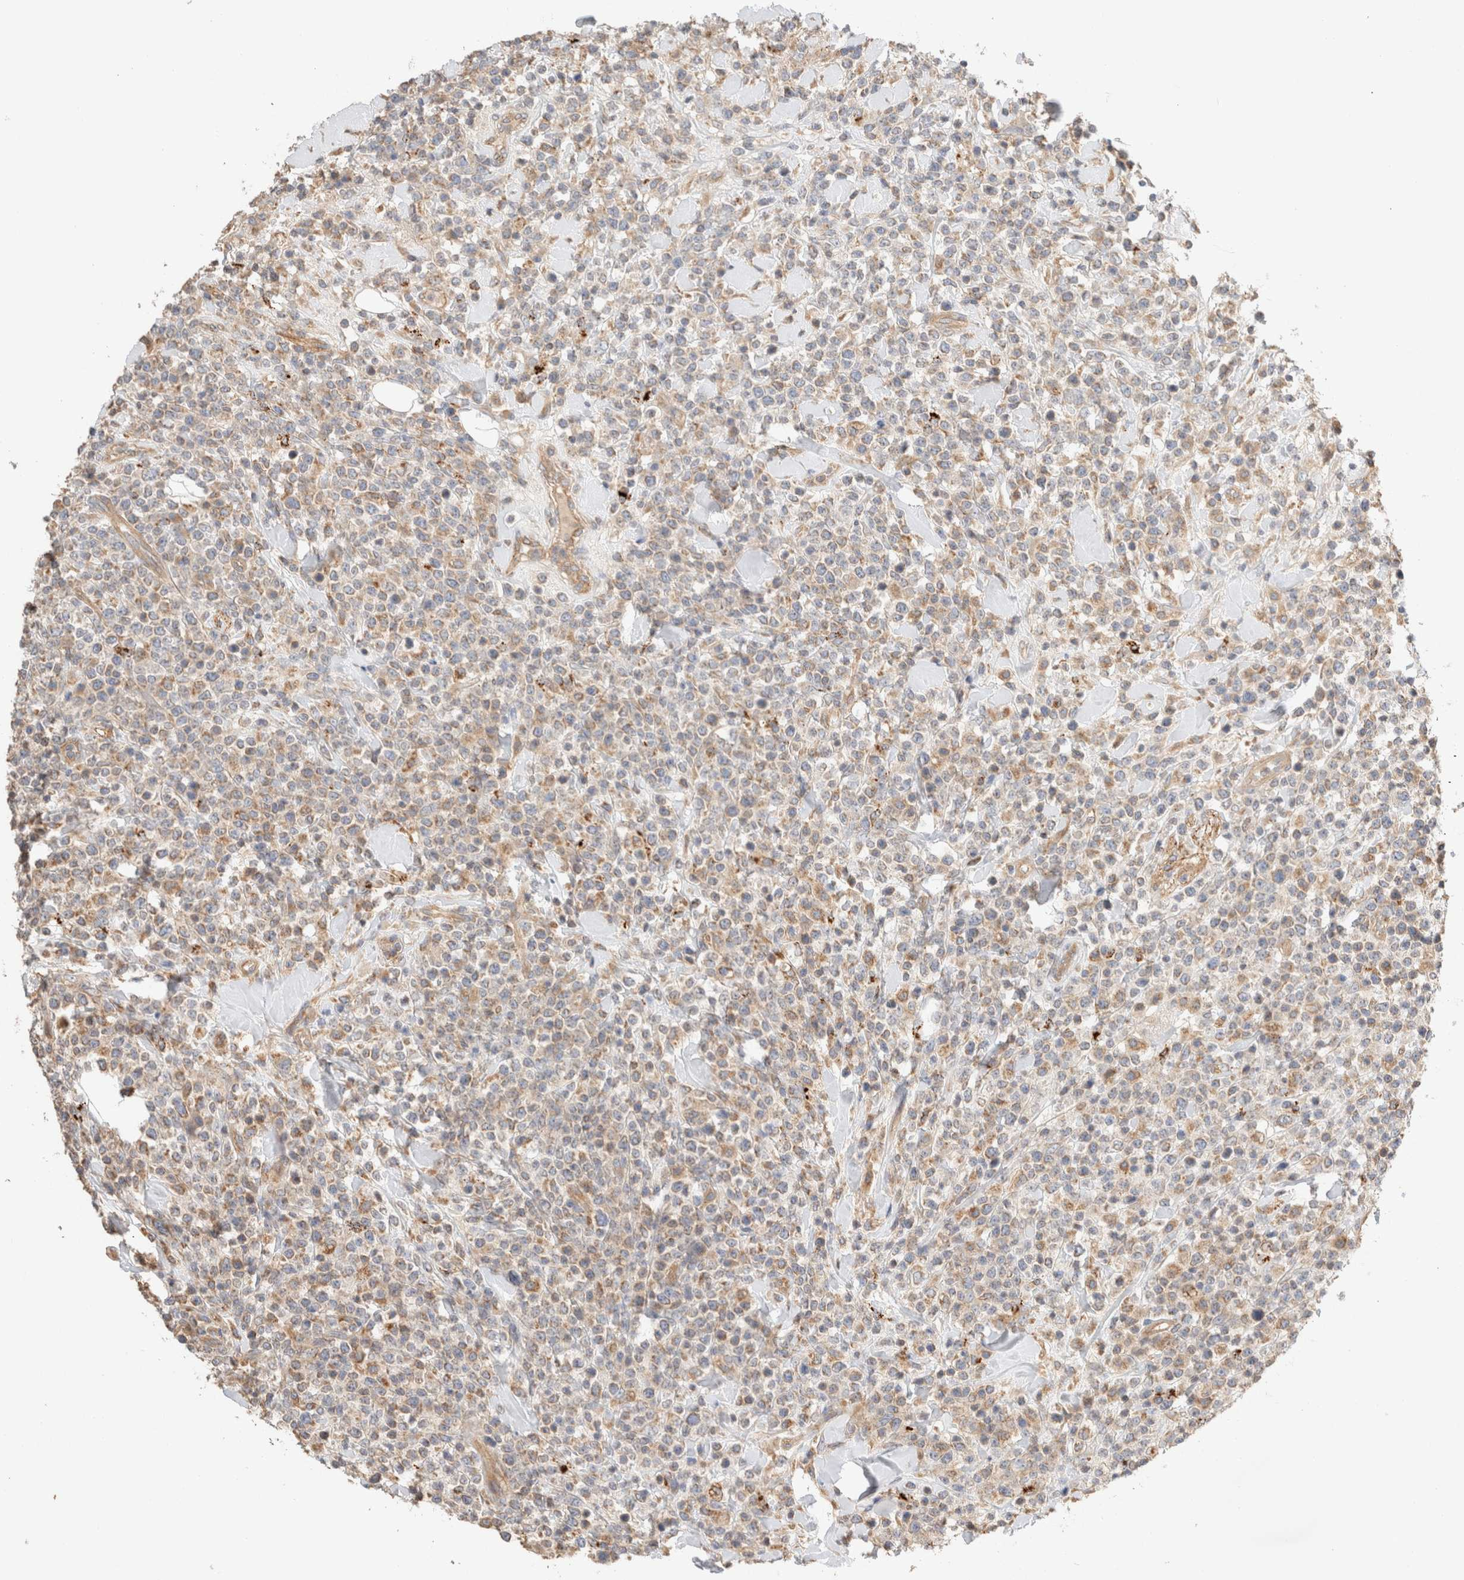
{"staining": {"intensity": "weak", "quantity": "25%-75%", "location": "cytoplasmic/membranous"}, "tissue": "lymphoma", "cell_type": "Tumor cells", "image_type": "cancer", "snomed": [{"axis": "morphology", "description": "Malignant lymphoma, non-Hodgkin's type, High grade"}, {"axis": "topography", "description": "Colon"}], "caption": "Immunohistochemistry (IHC) of high-grade malignant lymphoma, non-Hodgkin's type exhibits low levels of weak cytoplasmic/membranous staining in about 25%-75% of tumor cells.", "gene": "B3GNTL1", "patient": {"sex": "female", "age": 53}}